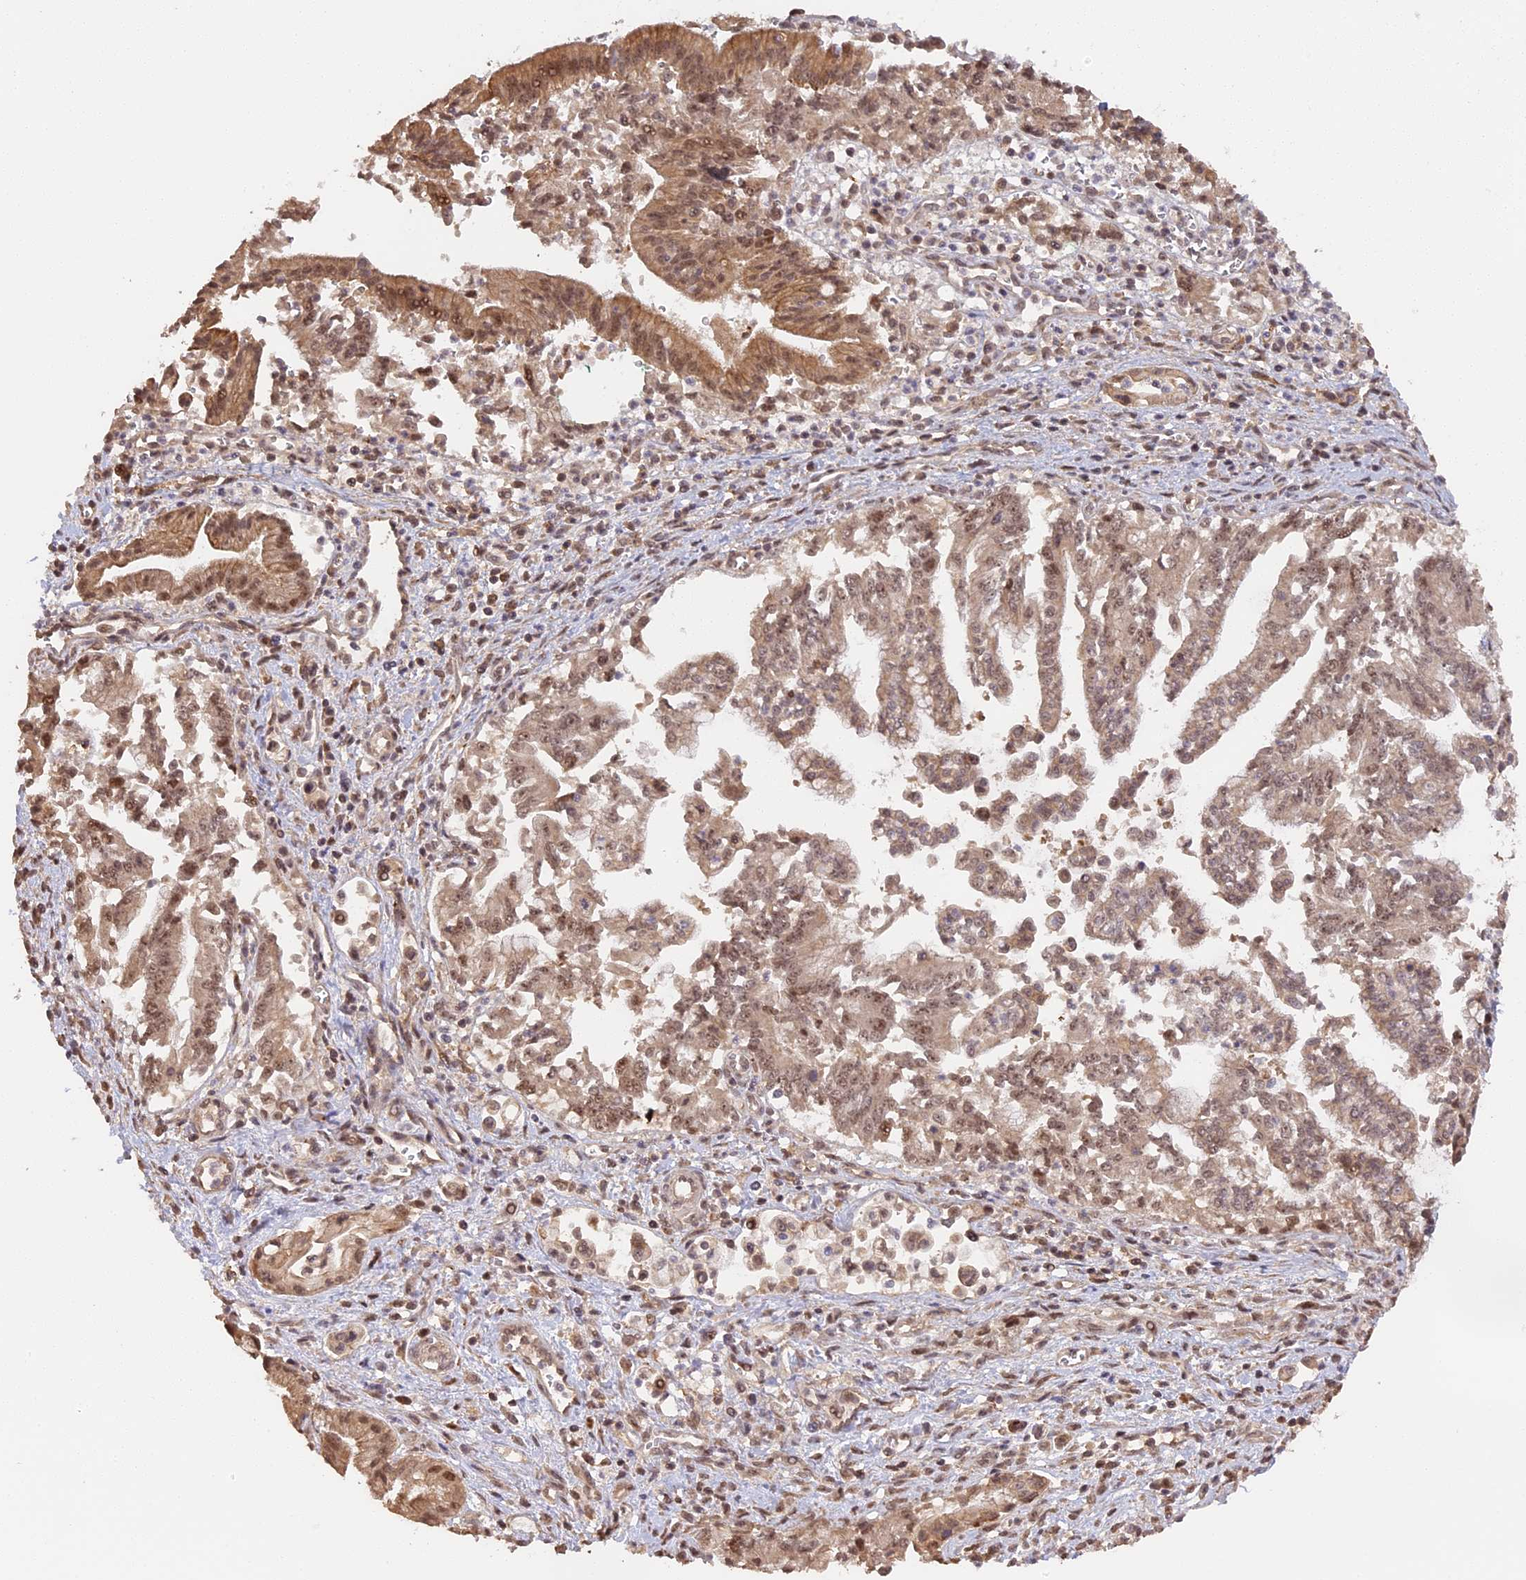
{"staining": {"intensity": "moderate", "quantity": ">75%", "location": "cytoplasmic/membranous,nuclear"}, "tissue": "pancreatic cancer", "cell_type": "Tumor cells", "image_type": "cancer", "snomed": [{"axis": "morphology", "description": "Adenocarcinoma, NOS"}, {"axis": "topography", "description": "Pancreas"}], "caption": "The immunohistochemical stain highlights moderate cytoplasmic/membranous and nuclear expression in tumor cells of adenocarcinoma (pancreatic) tissue.", "gene": "MYBL2", "patient": {"sex": "male", "age": 78}}